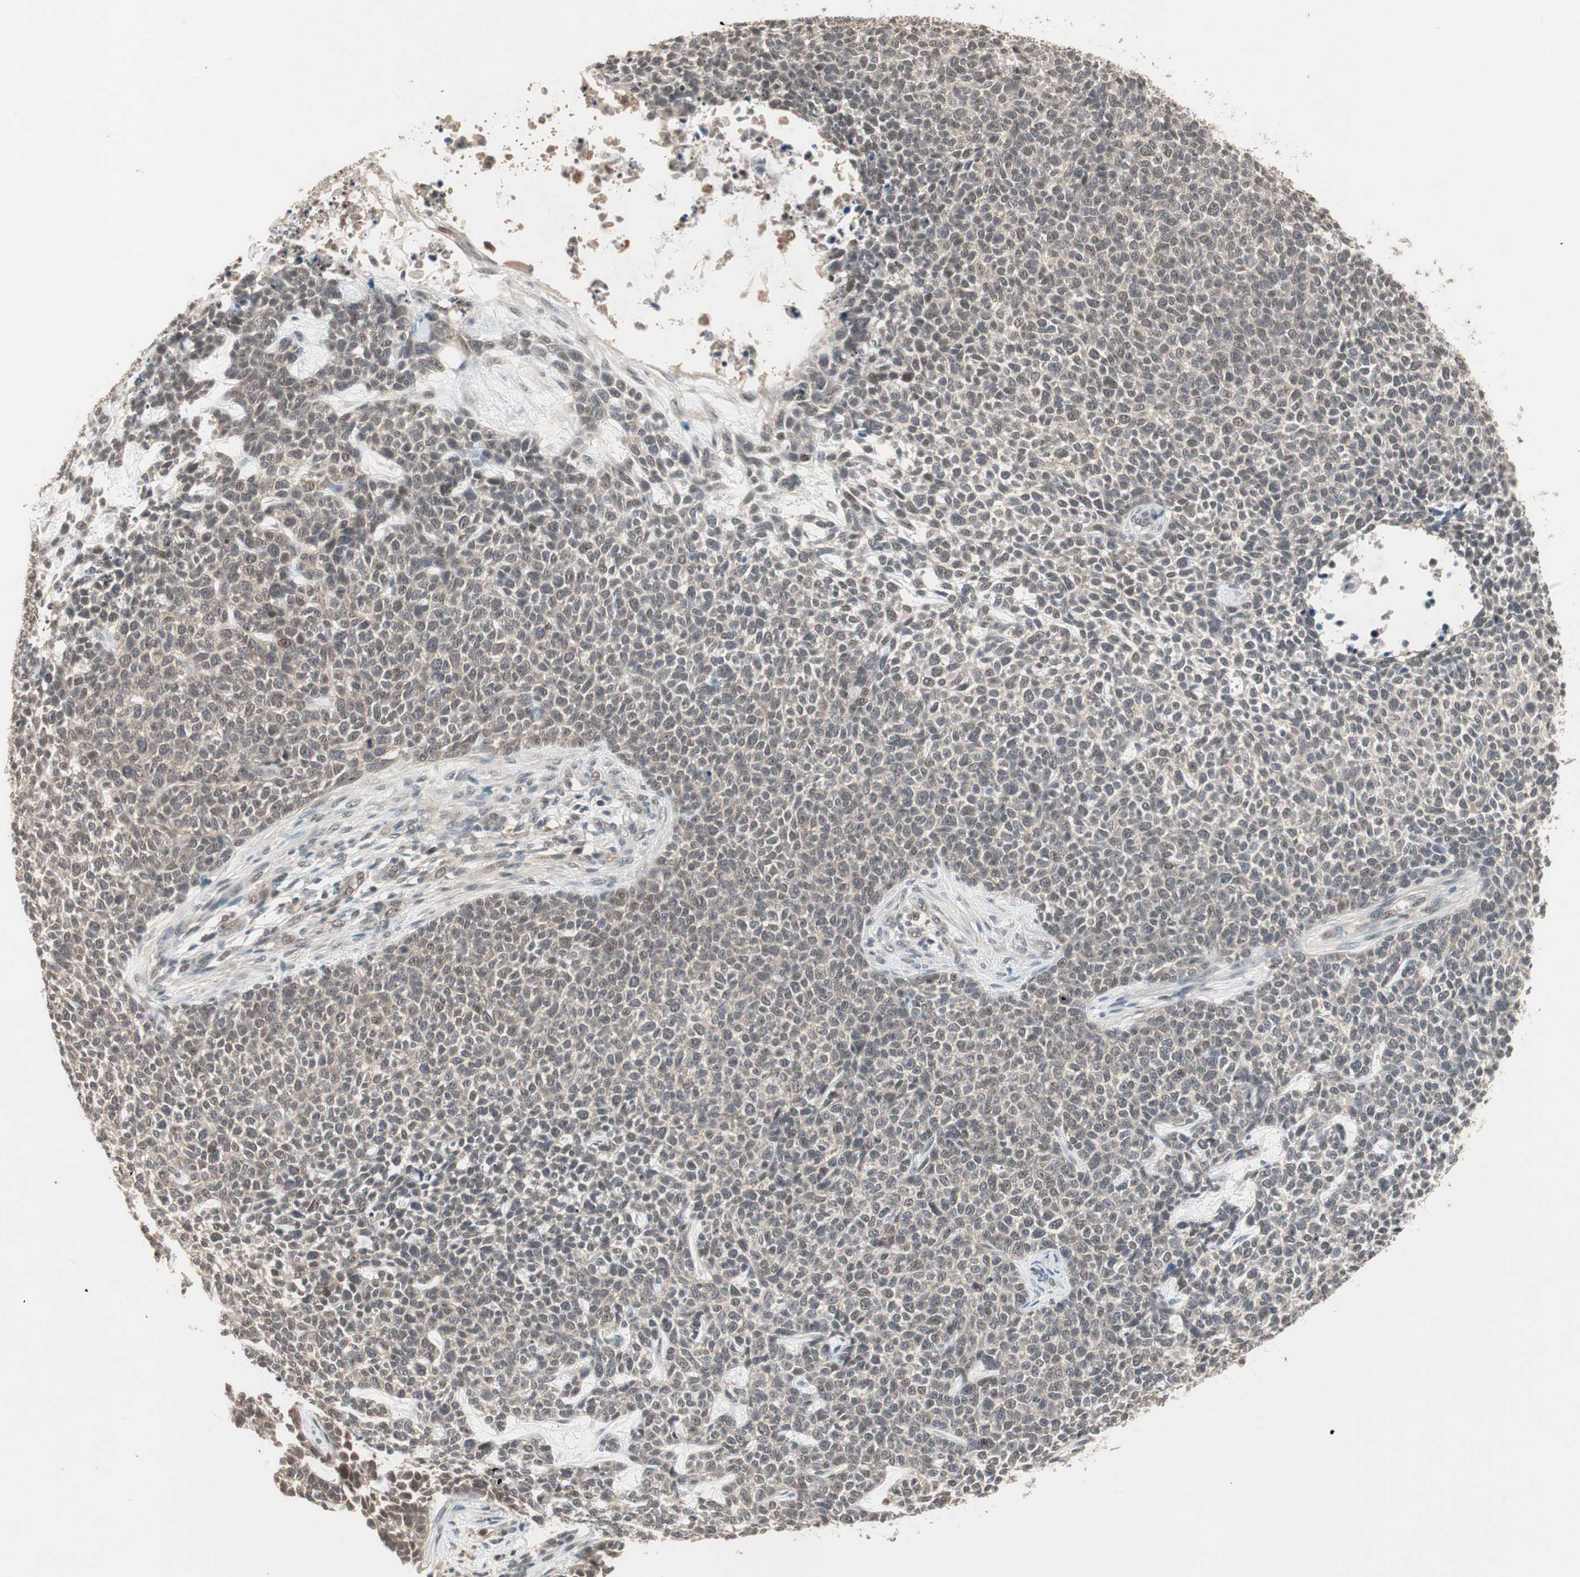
{"staining": {"intensity": "moderate", "quantity": ">75%", "location": "cytoplasmic/membranous,nuclear"}, "tissue": "skin cancer", "cell_type": "Tumor cells", "image_type": "cancer", "snomed": [{"axis": "morphology", "description": "Basal cell carcinoma"}, {"axis": "topography", "description": "Skin"}], "caption": "The immunohistochemical stain labels moderate cytoplasmic/membranous and nuclear positivity in tumor cells of skin basal cell carcinoma tissue.", "gene": "GART", "patient": {"sex": "female", "age": 84}}